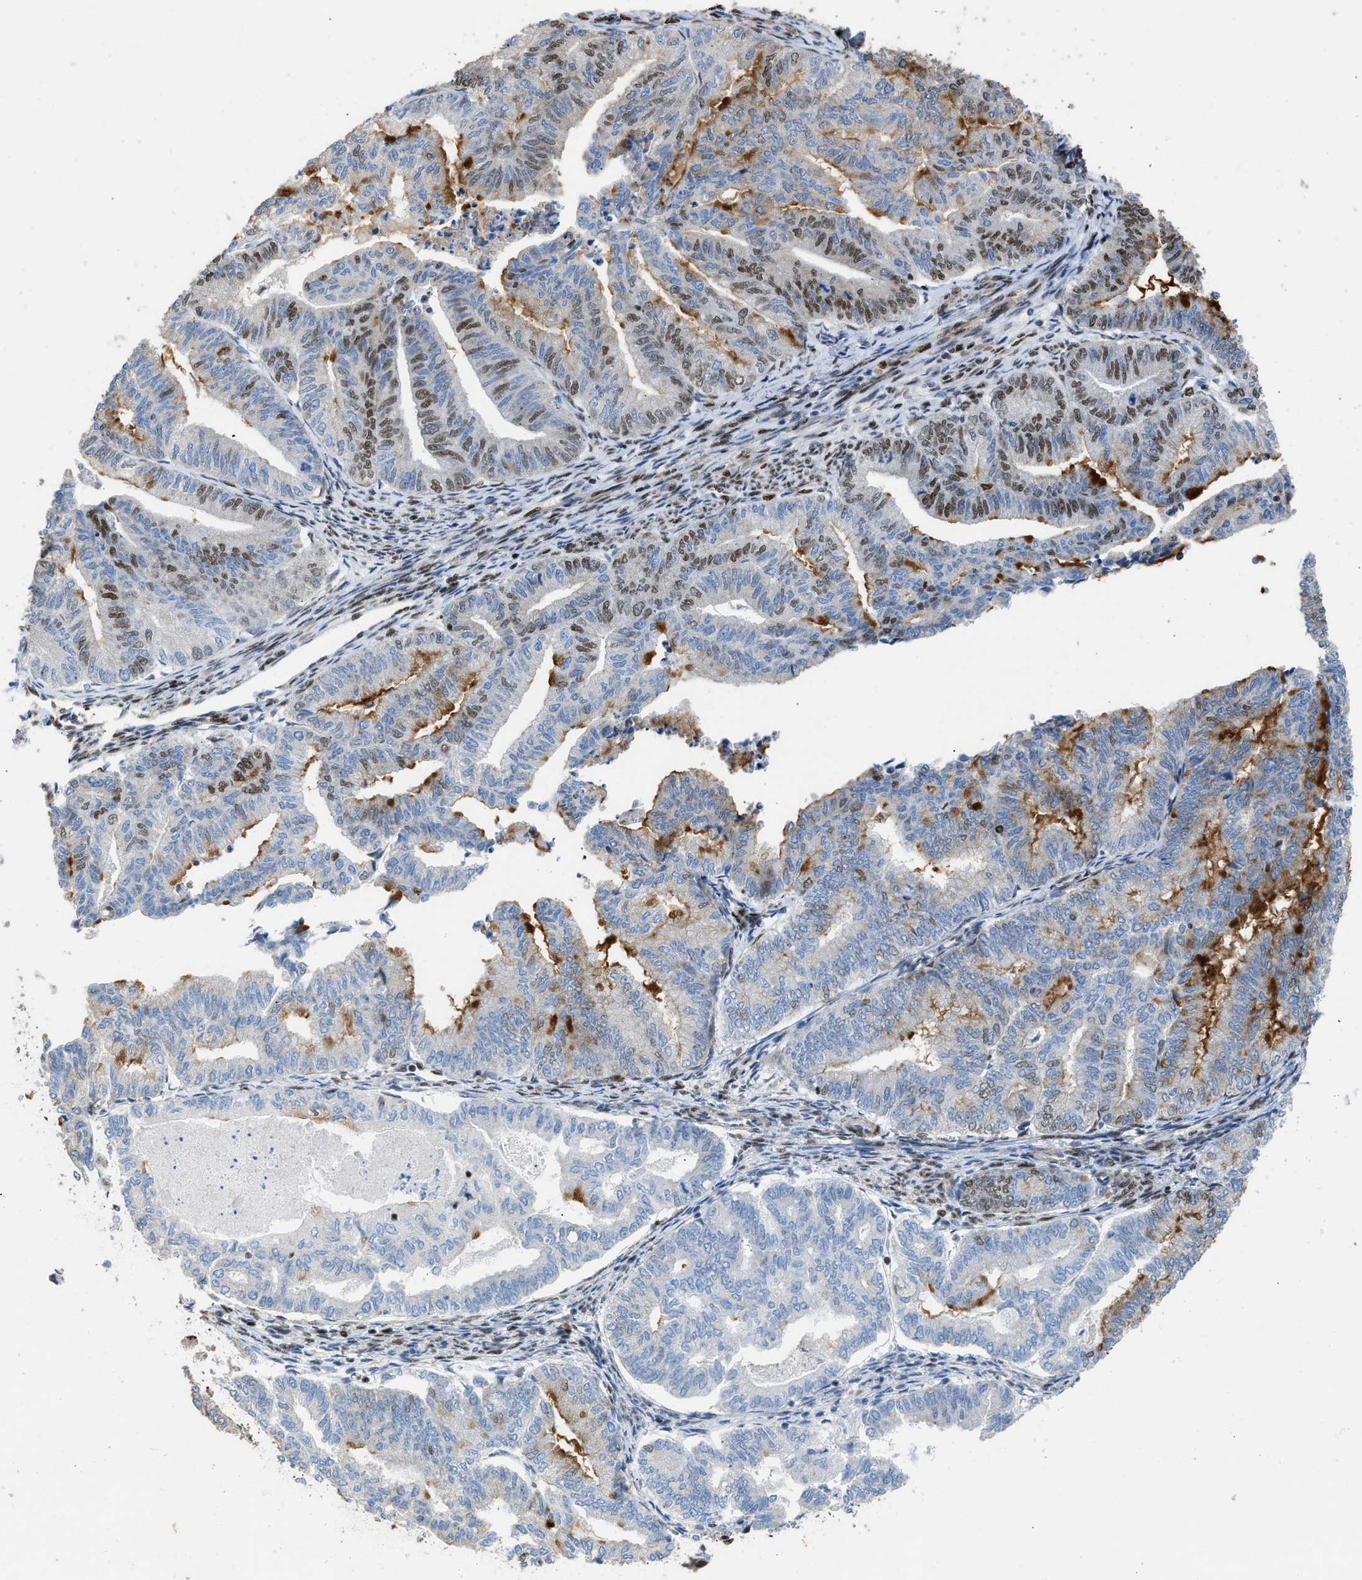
{"staining": {"intensity": "moderate", "quantity": "25%-75%", "location": "nuclear"}, "tissue": "endometrial cancer", "cell_type": "Tumor cells", "image_type": "cancer", "snomed": [{"axis": "morphology", "description": "Adenocarcinoma, NOS"}, {"axis": "topography", "description": "Endometrium"}], "caption": "Endometrial cancer (adenocarcinoma) was stained to show a protein in brown. There is medium levels of moderate nuclear positivity in about 25%-75% of tumor cells.", "gene": "SCAF4", "patient": {"sex": "female", "age": 79}}